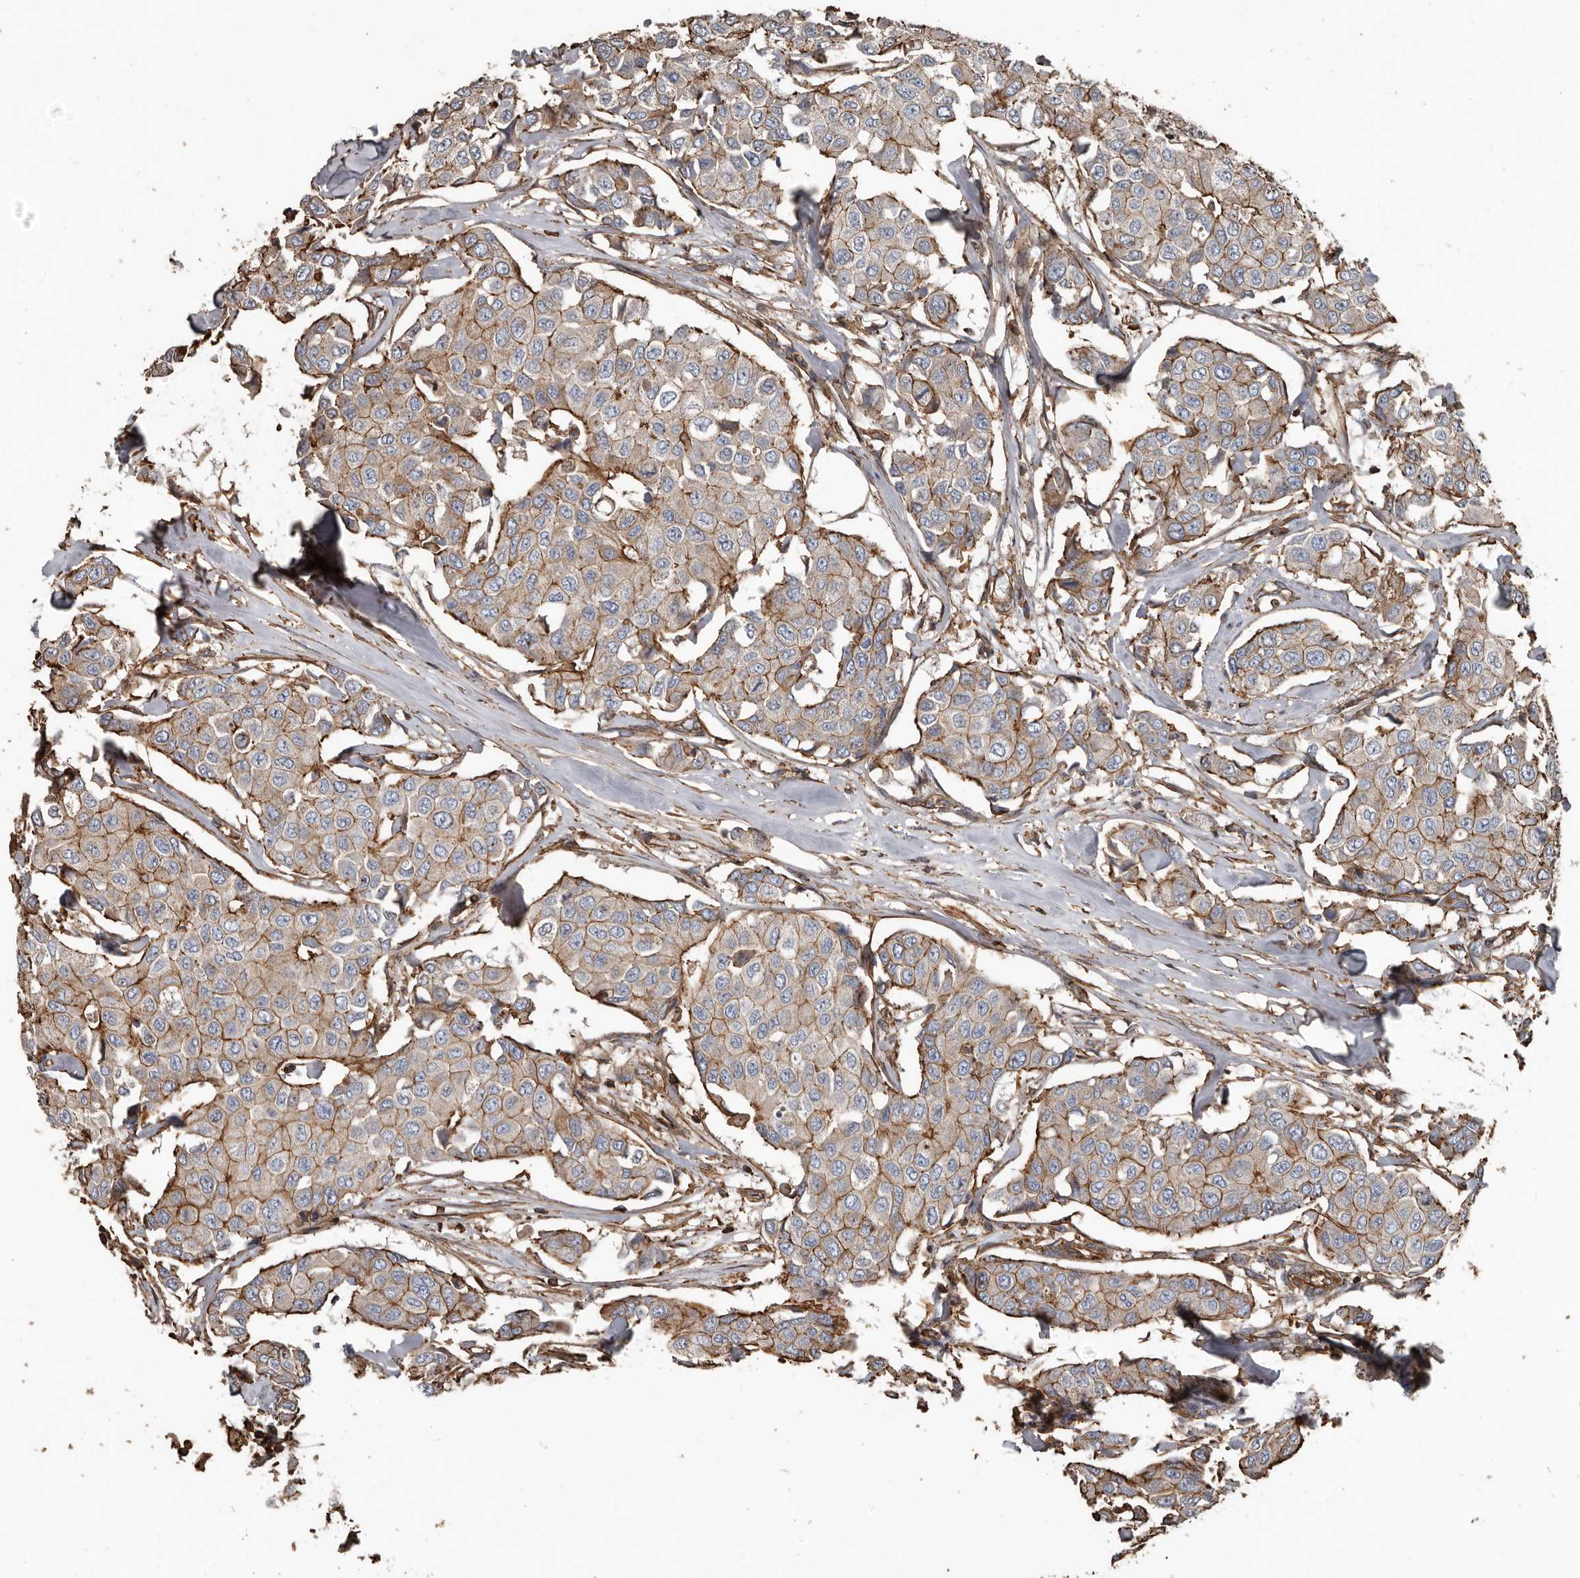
{"staining": {"intensity": "moderate", "quantity": "25%-75%", "location": "cytoplasmic/membranous"}, "tissue": "breast cancer", "cell_type": "Tumor cells", "image_type": "cancer", "snomed": [{"axis": "morphology", "description": "Duct carcinoma"}, {"axis": "topography", "description": "Breast"}], "caption": "A high-resolution histopathology image shows immunohistochemistry (IHC) staining of breast invasive ductal carcinoma, which exhibits moderate cytoplasmic/membranous positivity in approximately 25%-75% of tumor cells.", "gene": "DENND6B", "patient": {"sex": "female", "age": 80}}